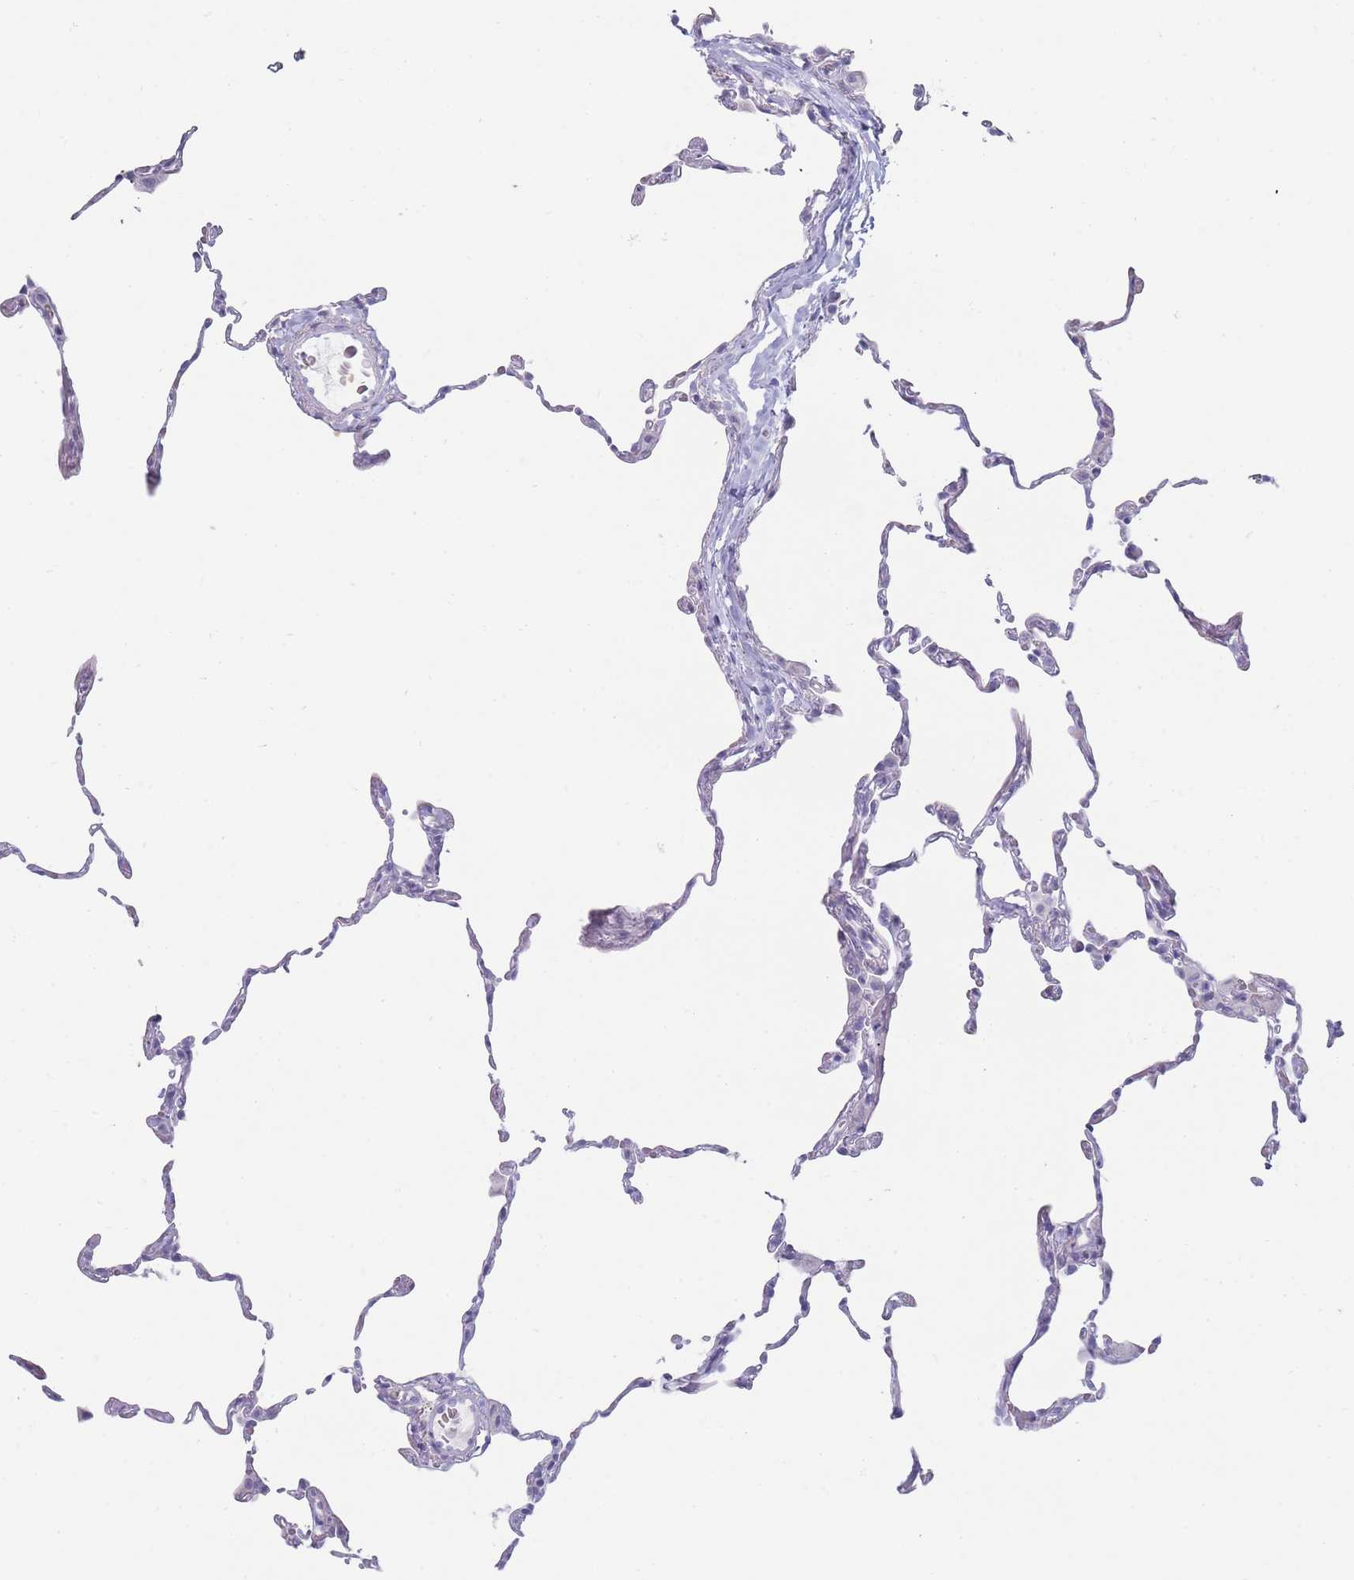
{"staining": {"intensity": "negative", "quantity": "none", "location": "none"}, "tissue": "lung", "cell_type": "Alveolar cells", "image_type": "normal", "snomed": [{"axis": "morphology", "description": "Normal tissue, NOS"}, {"axis": "topography", "description": "Lung"}], "caption": "Immunohistochemical staining of benign human lung exhibits no significant expression in alveolar cells. (Immunohistochemistry, brightfield microscopy, high magnification).", "gene": "ENSG00000284931", "patient": {"sex": "female", "age": 57}}